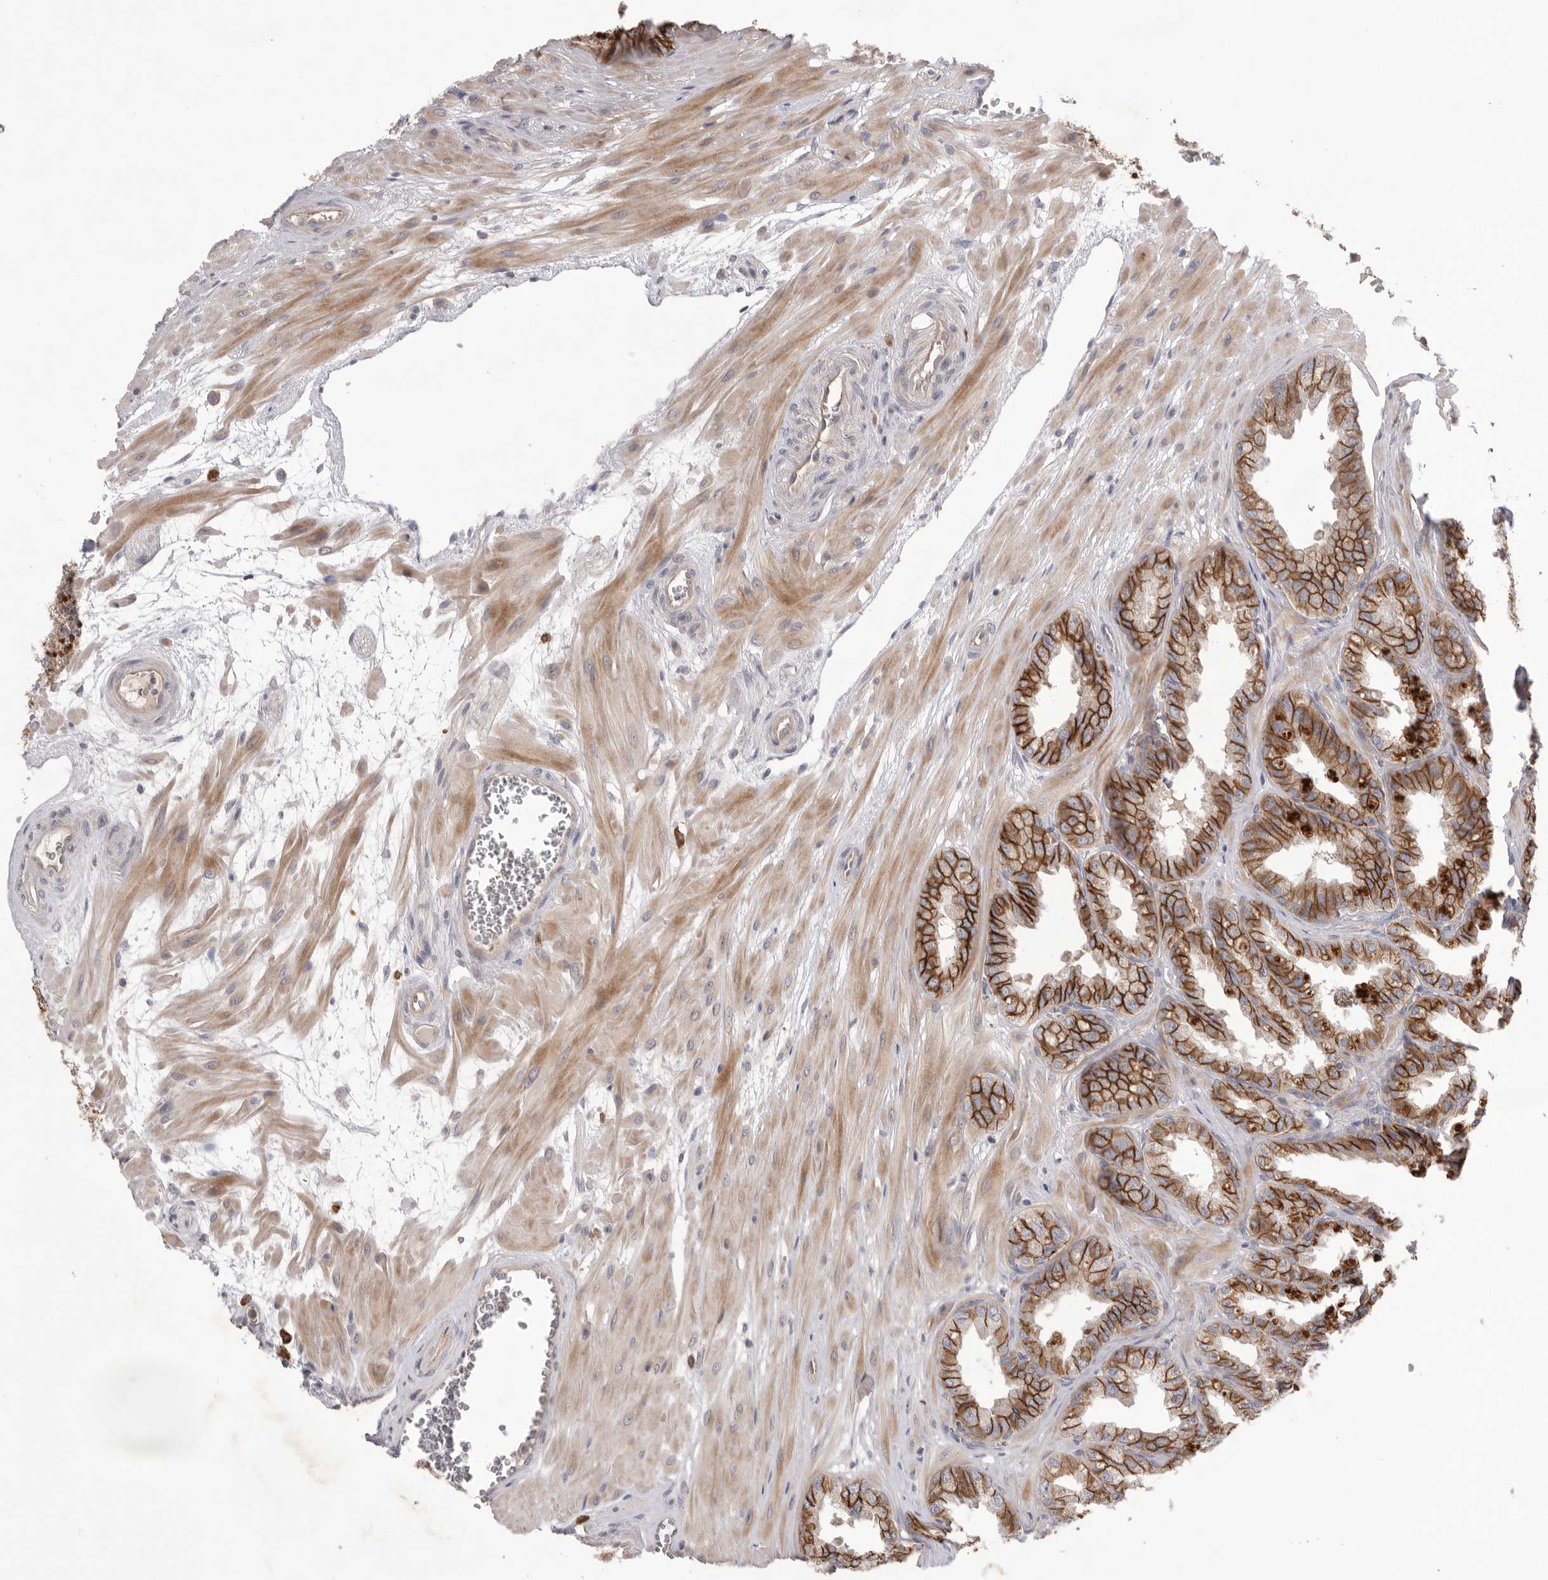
{"staining": {"intensity": "strong", "quantity": ">75%", "location": "cytoplasmic/membranous"}, "tissue": "seminal vesicle", "cell_type": "Glandular cells", "image_type": "normal", "snomed": [{"axis": "morphology", "description": "Normal tissue, NOS"}, {"axis": "topography", "description": "Prostate"}, {"axis": "topography", "description": "Seminal veicle"}], "caption": "Strong cytoplasmic/membranous protein expression is appreciated in about >75% of glandular cells in seminal vesicle.", "gene": "NRCAM", "patient": {"sex": "male", "age": 51}}